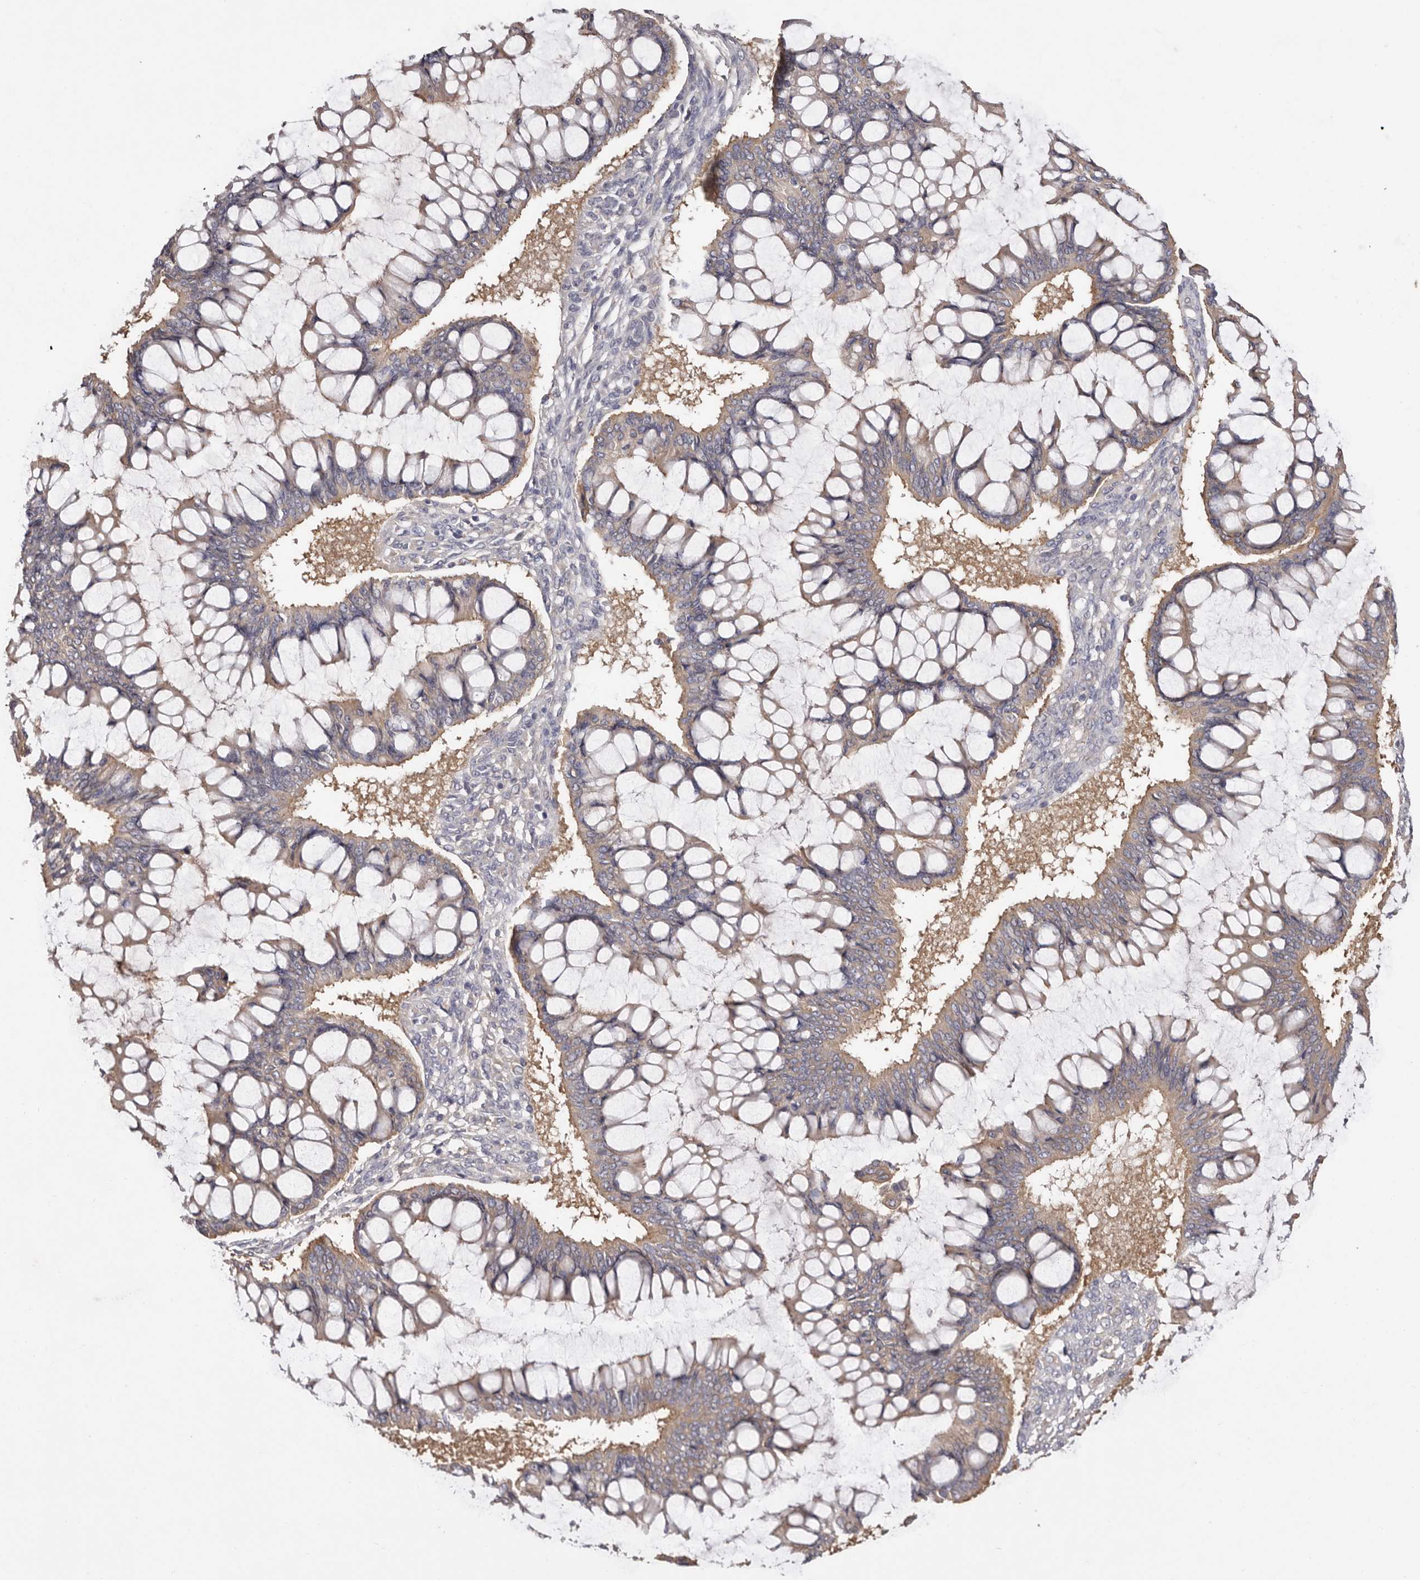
{"staining": {"intensity": "moderate", "quantity": "25%-75%", "location": "cytoplasmic/membranous"}, "tissue": "ovarian cancer", "cell_type": "Tumor cells", "image_type": "cancer", "snomed": [{"axis": "morphology", "description": "Cystadenocarcinoma, mucinous, NOS"}, {"axis": "topography", "description": "Ovary"}], "caption": "Ovarian cancer was stained to show a protein in brown. There is medium levels of moderate cytoplasmic/membranous expression in approximately 25%-75% of tumor cells. The protein is shown in brown color, while the nuclei are stained blue.", "gene": "FAM167B", "patient": {"sex": "female", "age": 73}}